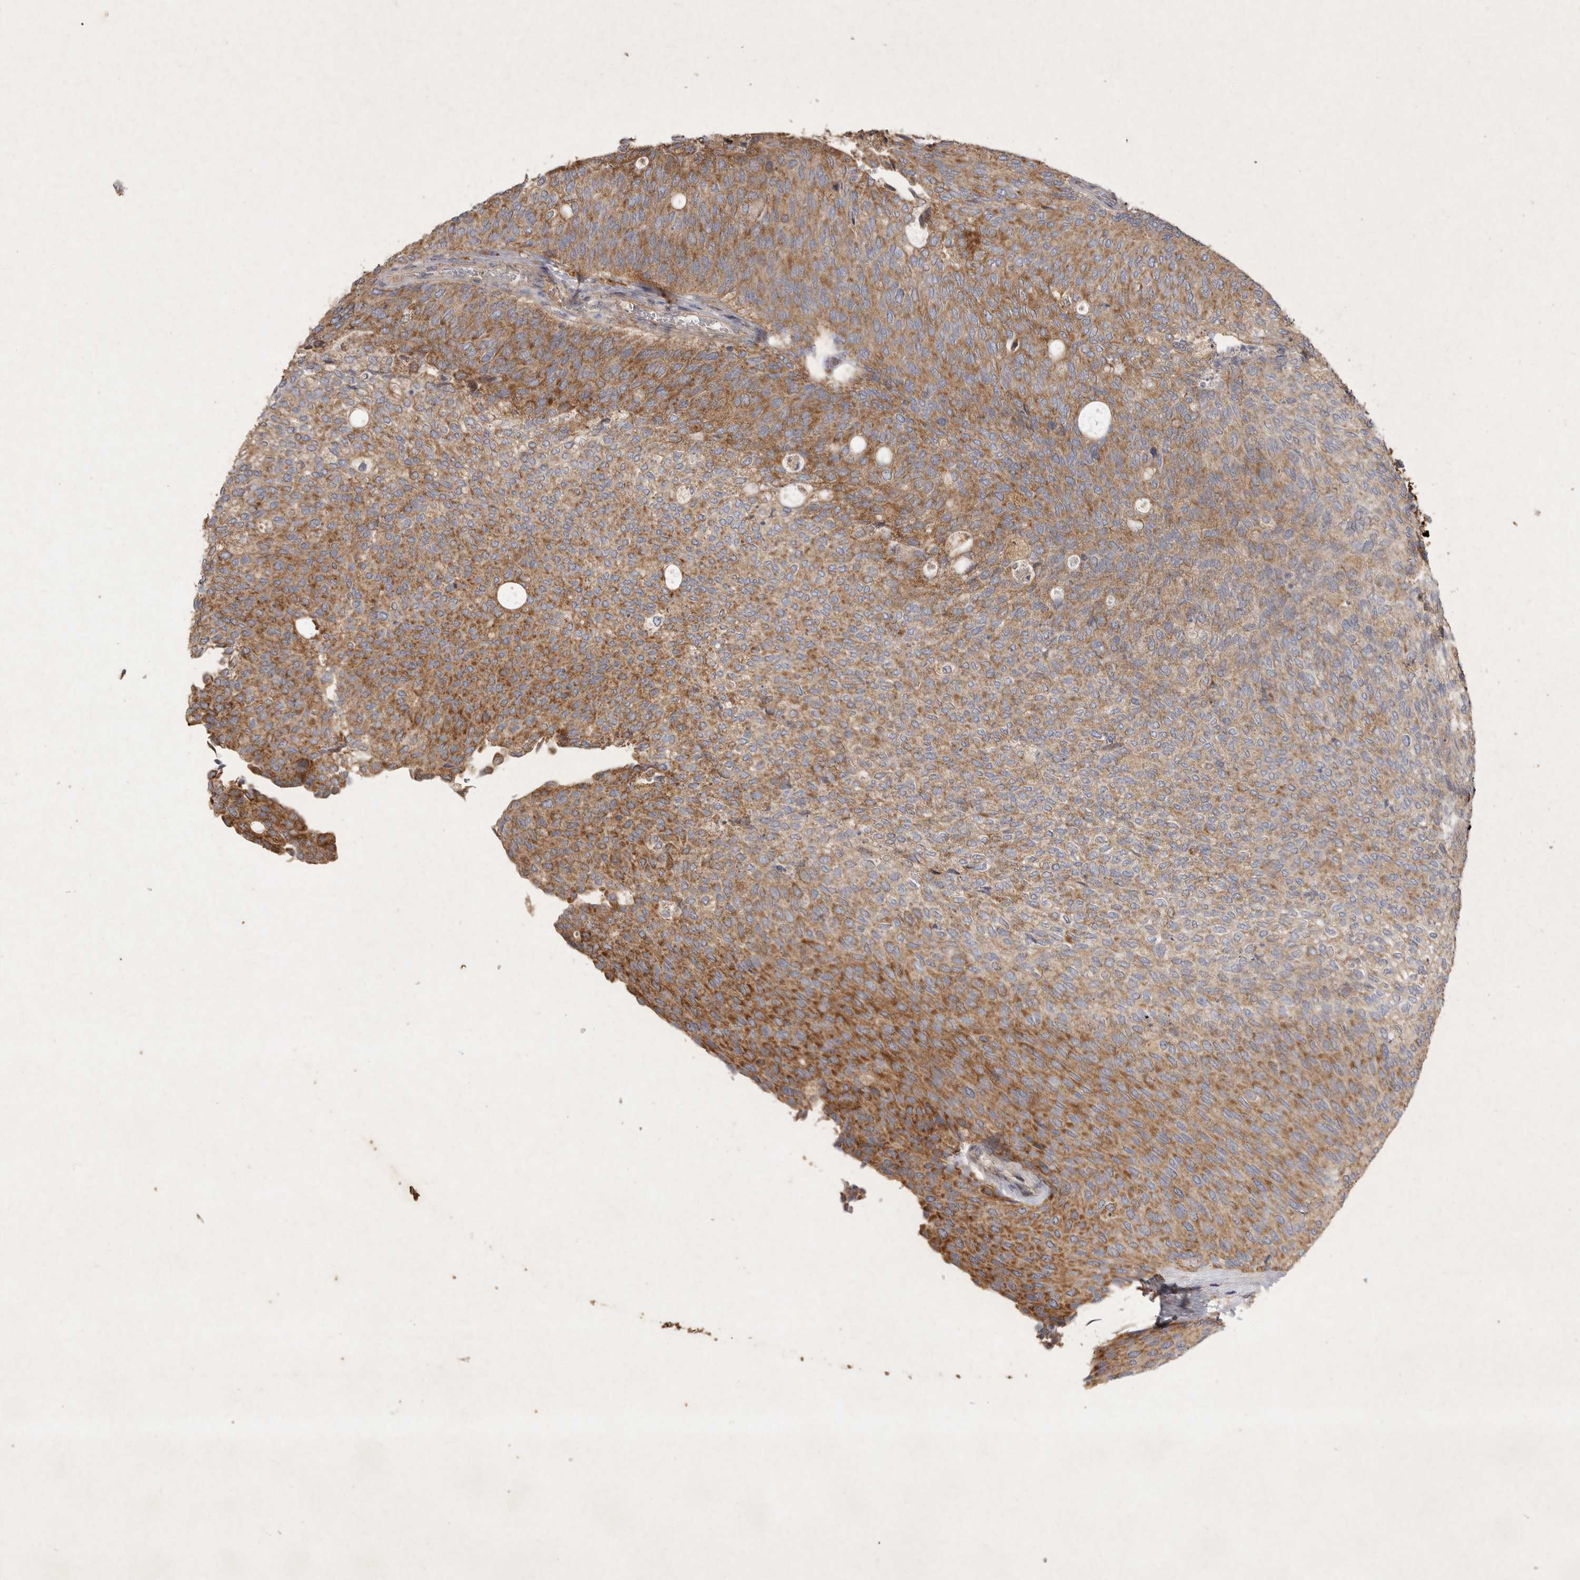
{"staining": {"intensity": "moderate", "quantity": ">75%", "location": "cytoplasmic/membranous"}, "tissue": "urothelial cancer", "cell_type": "Tumor cells", "image_type": "cancer", "snomed": [{"axis": "morphology", "description": "Urothelial carcinoma, Low grade"}, {"axis": "topography", "description": "Urinary bladder"}], "caption": "Immunohistochemistry image of low-grade urothelial carcinoma stained for a protein (brown), which demonstrates medium levels of moderate cytoplasmic/membranous staining in about >75% of tumor cells.", "gene": "MRPL41", "patient": {"sex": "female", "age": 79}}